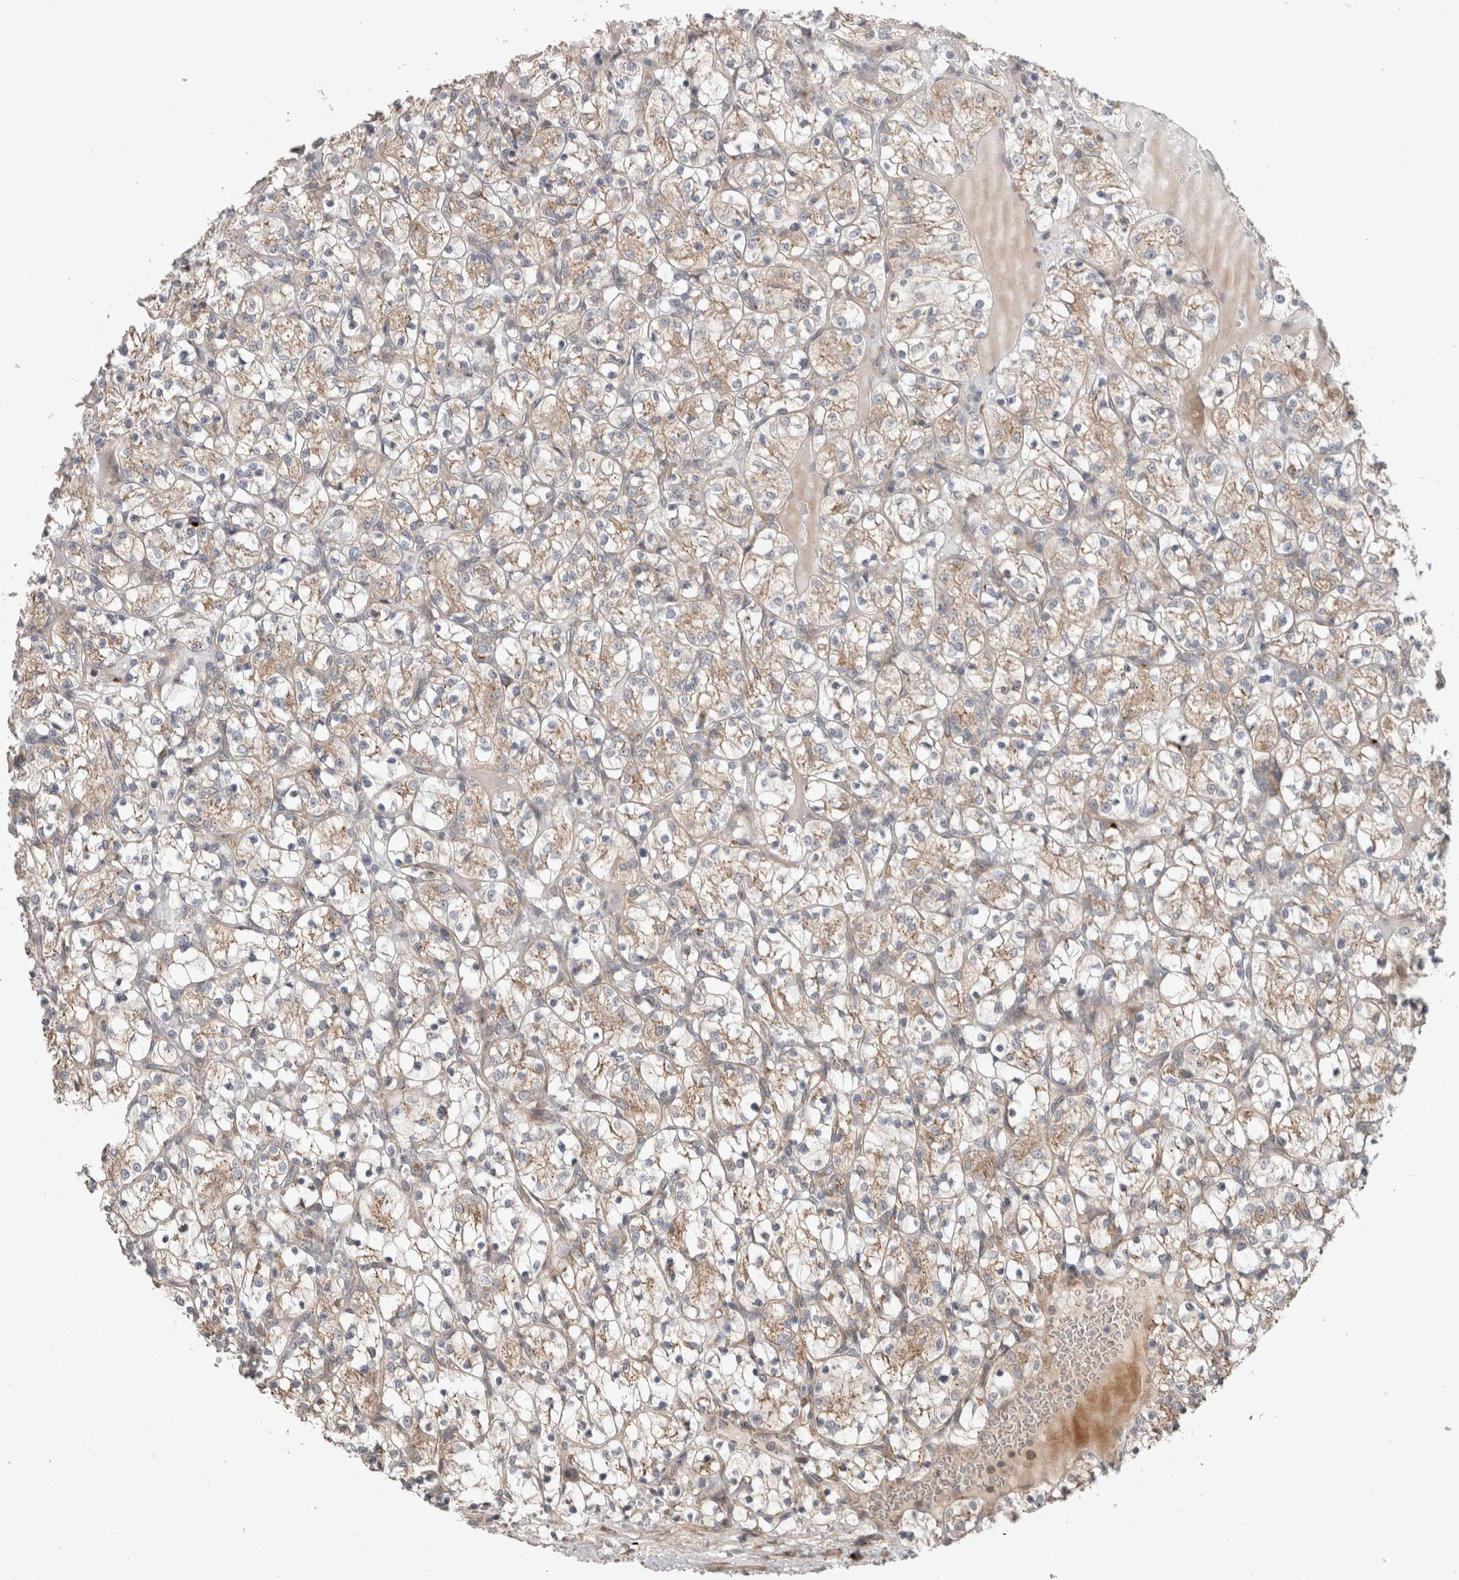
{"staining": {"intensity": "weak", "quantity": ">75%", "location": "cytoplasmic/membranous"}, "tissue": "renal cancer", "cell_type": "Tumor cells", "image_type": "cancer", "snomed": [{"axis": "morphology", "description": "Adenocarcinoma, NOS"}, {"axis": "topography", "description": "Kidney"}], "caption": "A low amount of weak cytoplasmic/membranous staining is appreciated in about >75% of tumor cells in adenocarcinoma (renal) tissue.", "gene": "TRIM5", "patient": {"sex": "female", "age": 69}}